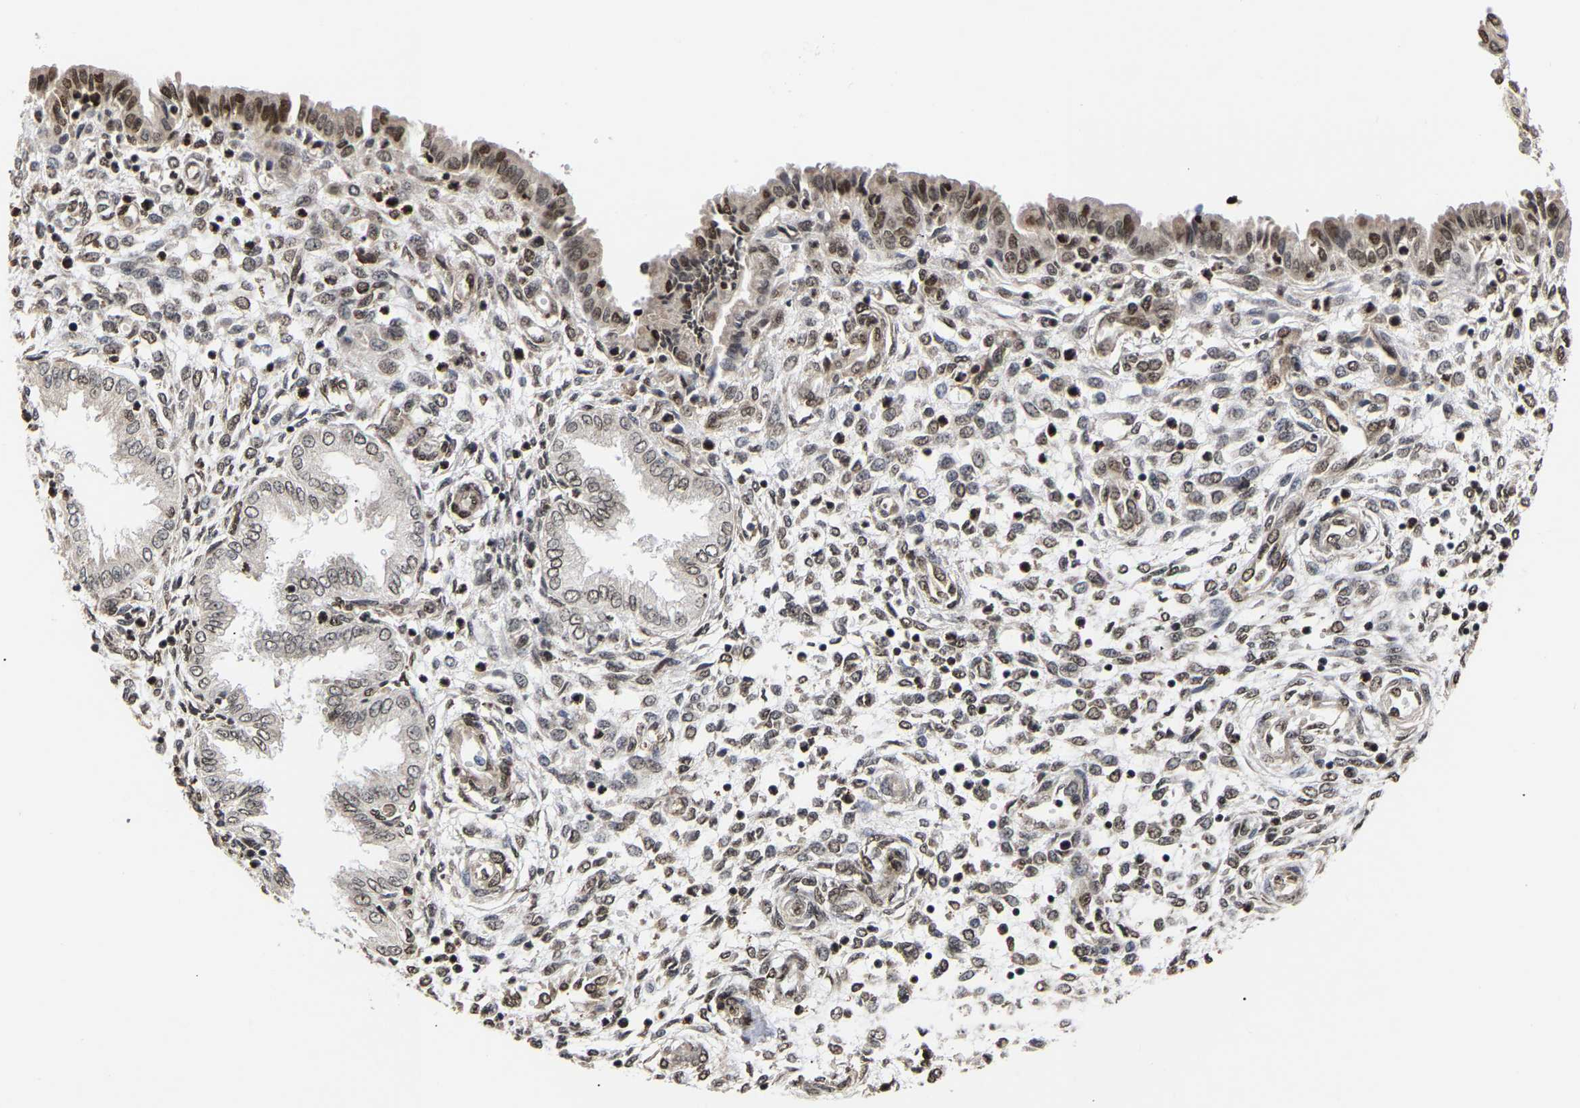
{"staining": {"intensity": "strong", "quantity": "25%-75%", "location": "nuclear"}, "tissue": "endometrium", "cell_type": "Cells in endometrial stroma", "image_type": "normal", "snomed": [{"axis": "morphology", "description": "Normal tissue, NOS"}, {"axis": "topography", "description": "Endometrium"}], "caption": "Benign endometrium exhibits strong nuclear positivity in about 25%-75% of cells in endometrial stroma, visualized by immunohistochemistry. (DAB = brown stain, brightfield microscopy at high magnification).", "gene": "PSIP1", "patient": {"sex": "female", "age": 33}}